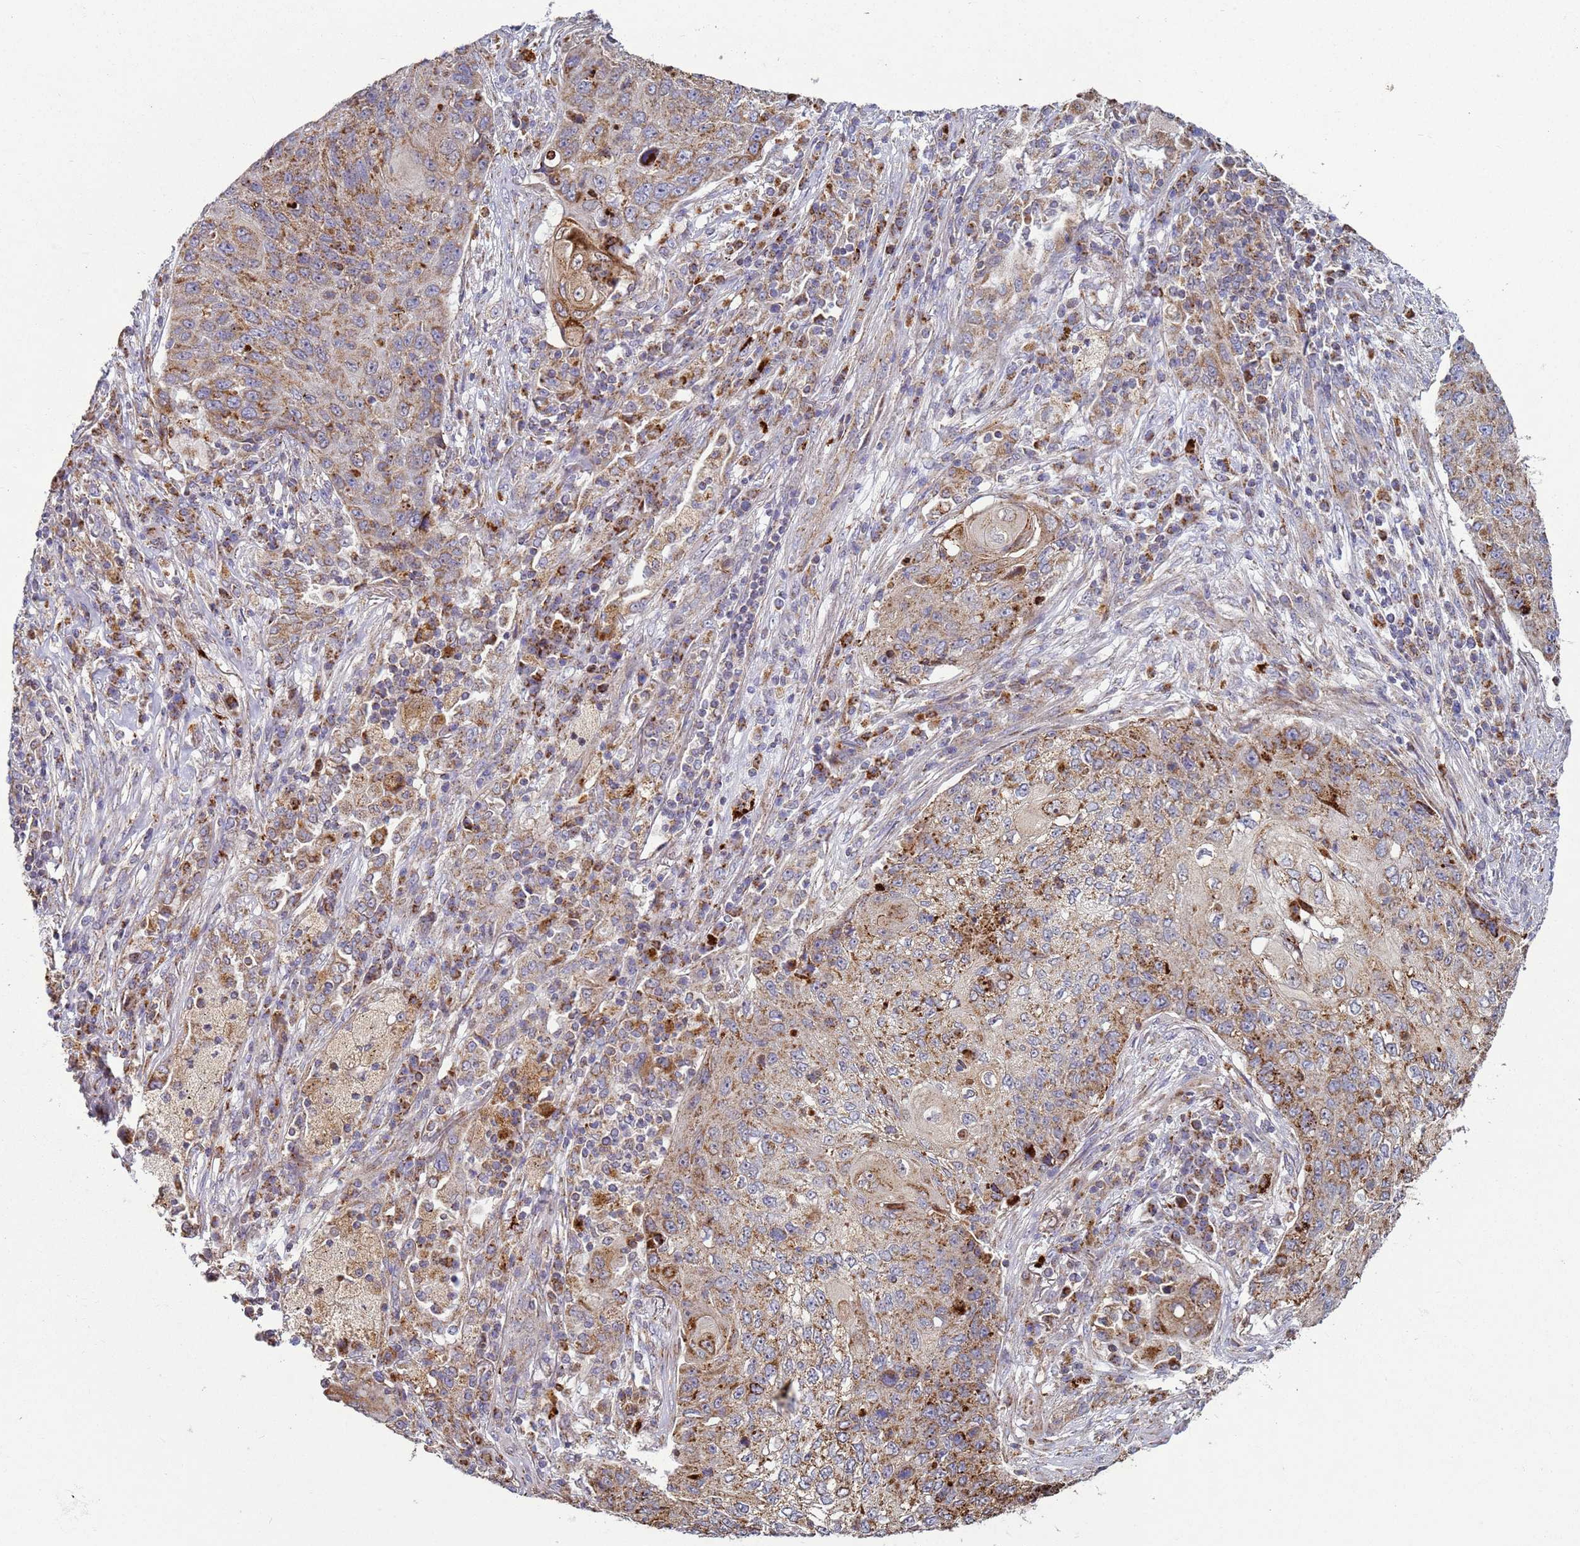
{"staining": {"intensity": "moderate", "quantity": "25%-75%", "location": "cytoplasmic/membranous"}, "tissue": "lung cancer", "cell_type": "Tumor cells", "image_type": "cancer", "snomed": [{"axis": "morphology", "description": "Squamous cell carcinoma, NOS"}, {"axis": "topography", "description": "Lung"}], "caption": "Immunohistochemical staining of lung squamous cell carcinoma shows medium levels of moderate cytoplasmic/membranous protein positivity in approximately 25%-75% of tumor cells.", "gene": "FBXO33", "patient": {"sex": "female", "age": 63}}